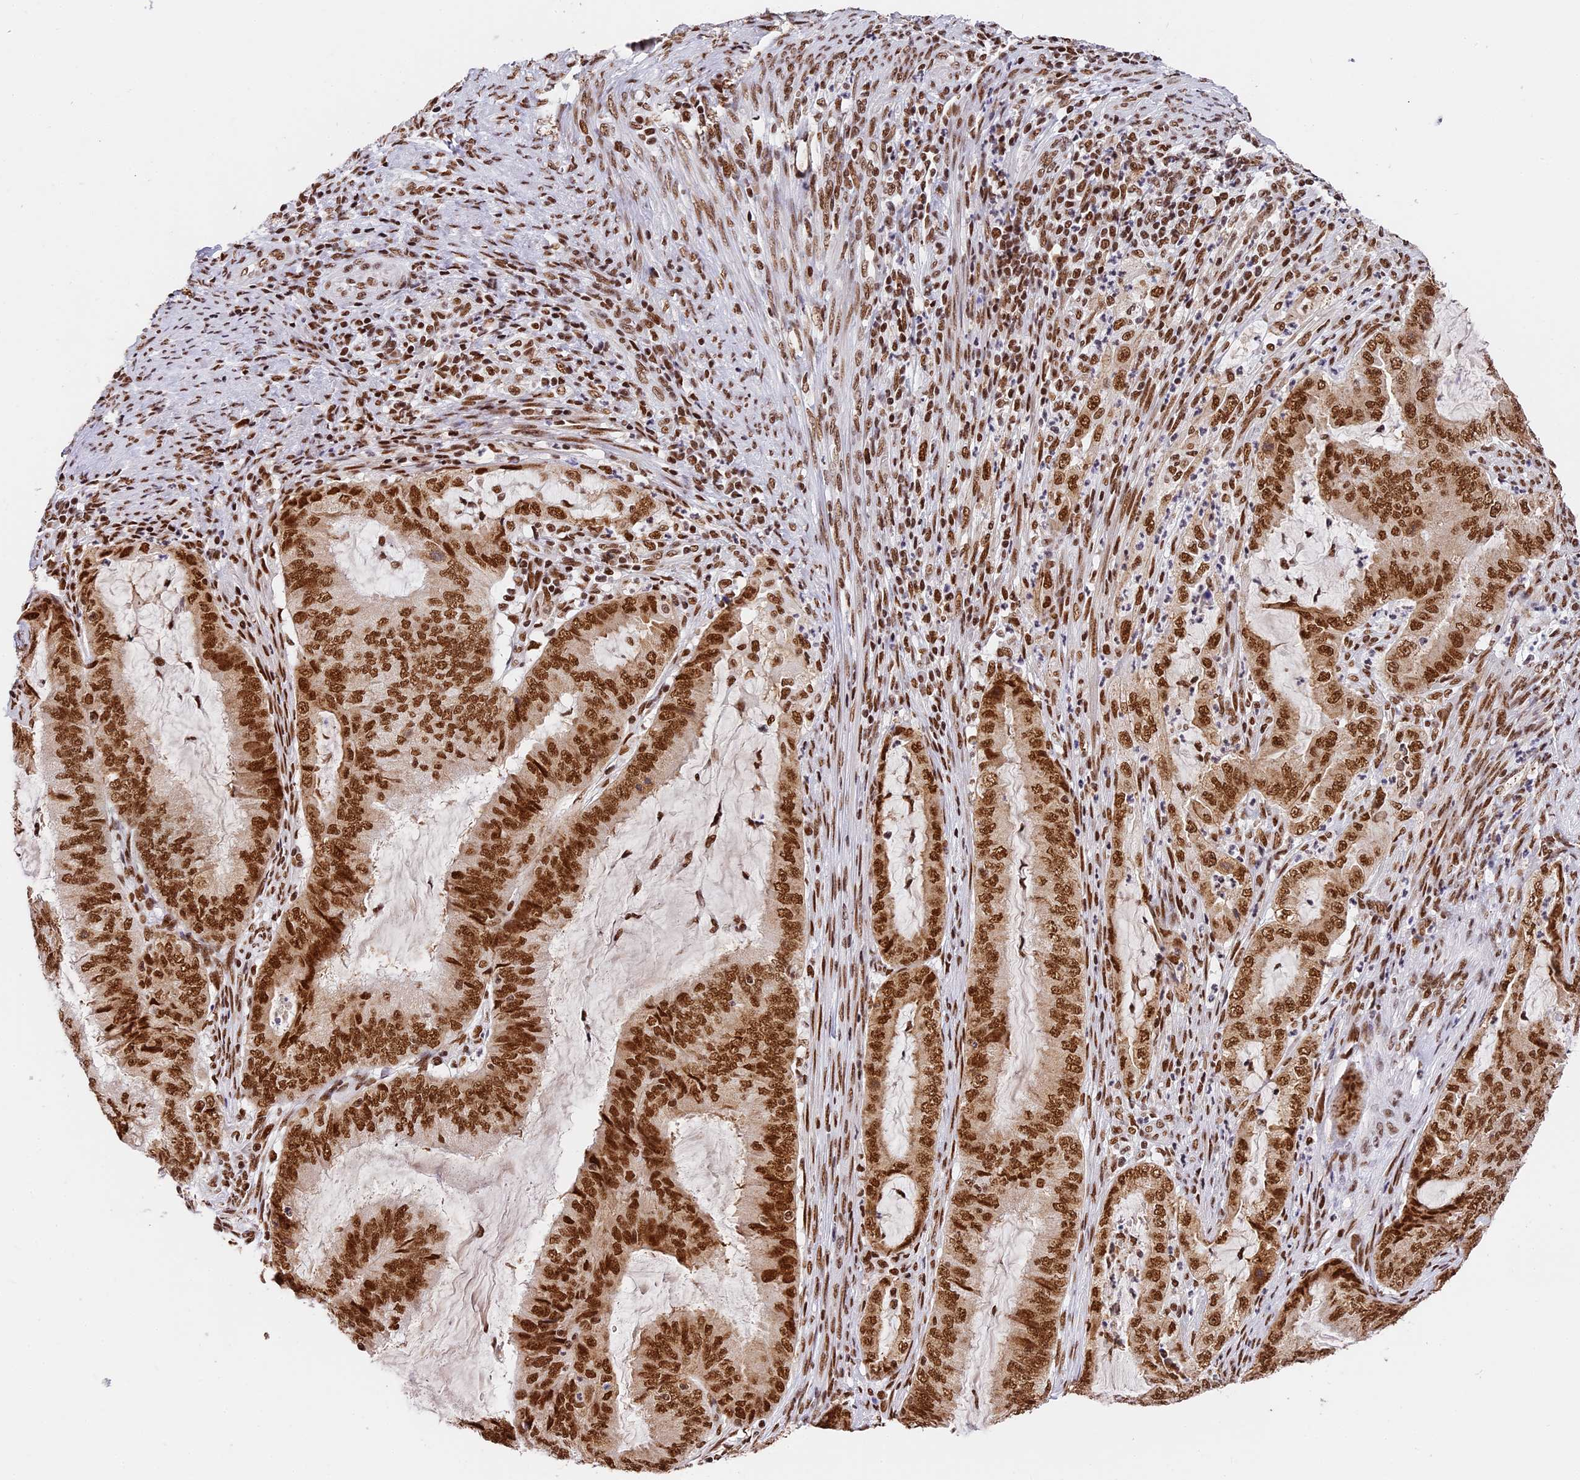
{"staining": {"intensity": "strong", "quantity": ">75%", "location": "nuclear"}, "tissue": "endometrial cancer", "cell_type": "Tumor cells", "image_type": "cancer", "snomed": [{"axis": "morphology", "description": "Adenocarcinoma, NOS"}, {"axis": "topography", "description": "Endometrium"}], "caption": "IHC staining of endometrial adenocarcinoma, which reveals high levels of strong nuclear positivity in approximately >75% of tumor cells indicating strong nuclear protein staining. The staining was performed using DAB (brown) for protein detection and nuclei were counterstained in hematoxylin (blue).", "gene": "SBNO1", "patient": {"sex": "female", "age": 51}}